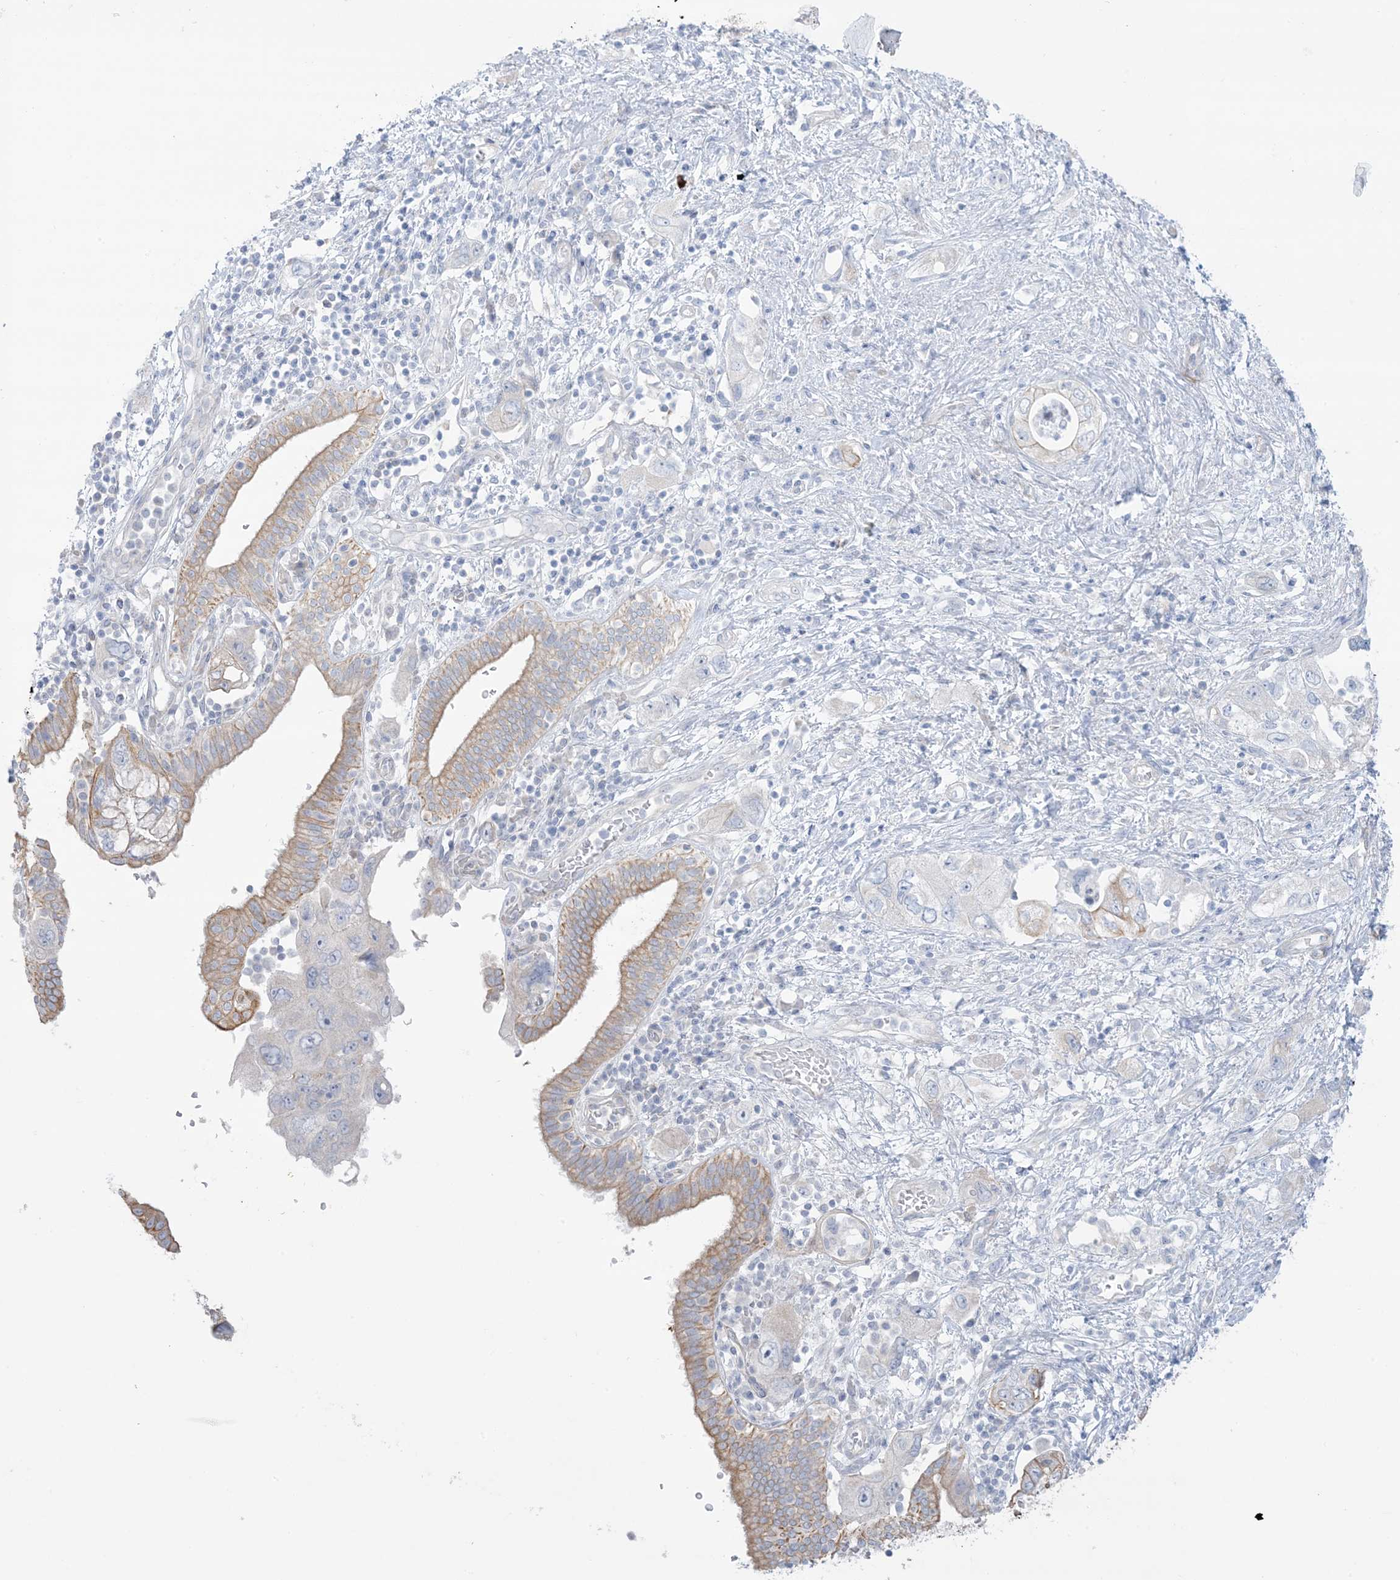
{"staining": {"intensity": "moderate", "quantity": "25%-75%", "location": "cytoplasmic/membranous"}, "tissue": "pancreatic cancer", "cell_type": "Tumor cells", "image_type": "cancer", "snomed": [{"axis": "morphology", "description": "Adenocarcinoma, NOS"}, {"axis": "topography", "description": "Pancreas"}], "caption": "Immunohistochemistry photomicrograph of neoplastic tissue: human pancreatic cancer (adenocarcinoma) stained using immunohistochemistry reveals medium levels of moderate protein expression localized specifically in the cytoplasmic/membranous of tumor cells, appearing as a cytoplasmic/membranous brown color.", "gene": "ATP11C", "patient": {"sex": "female", "age": 73}}